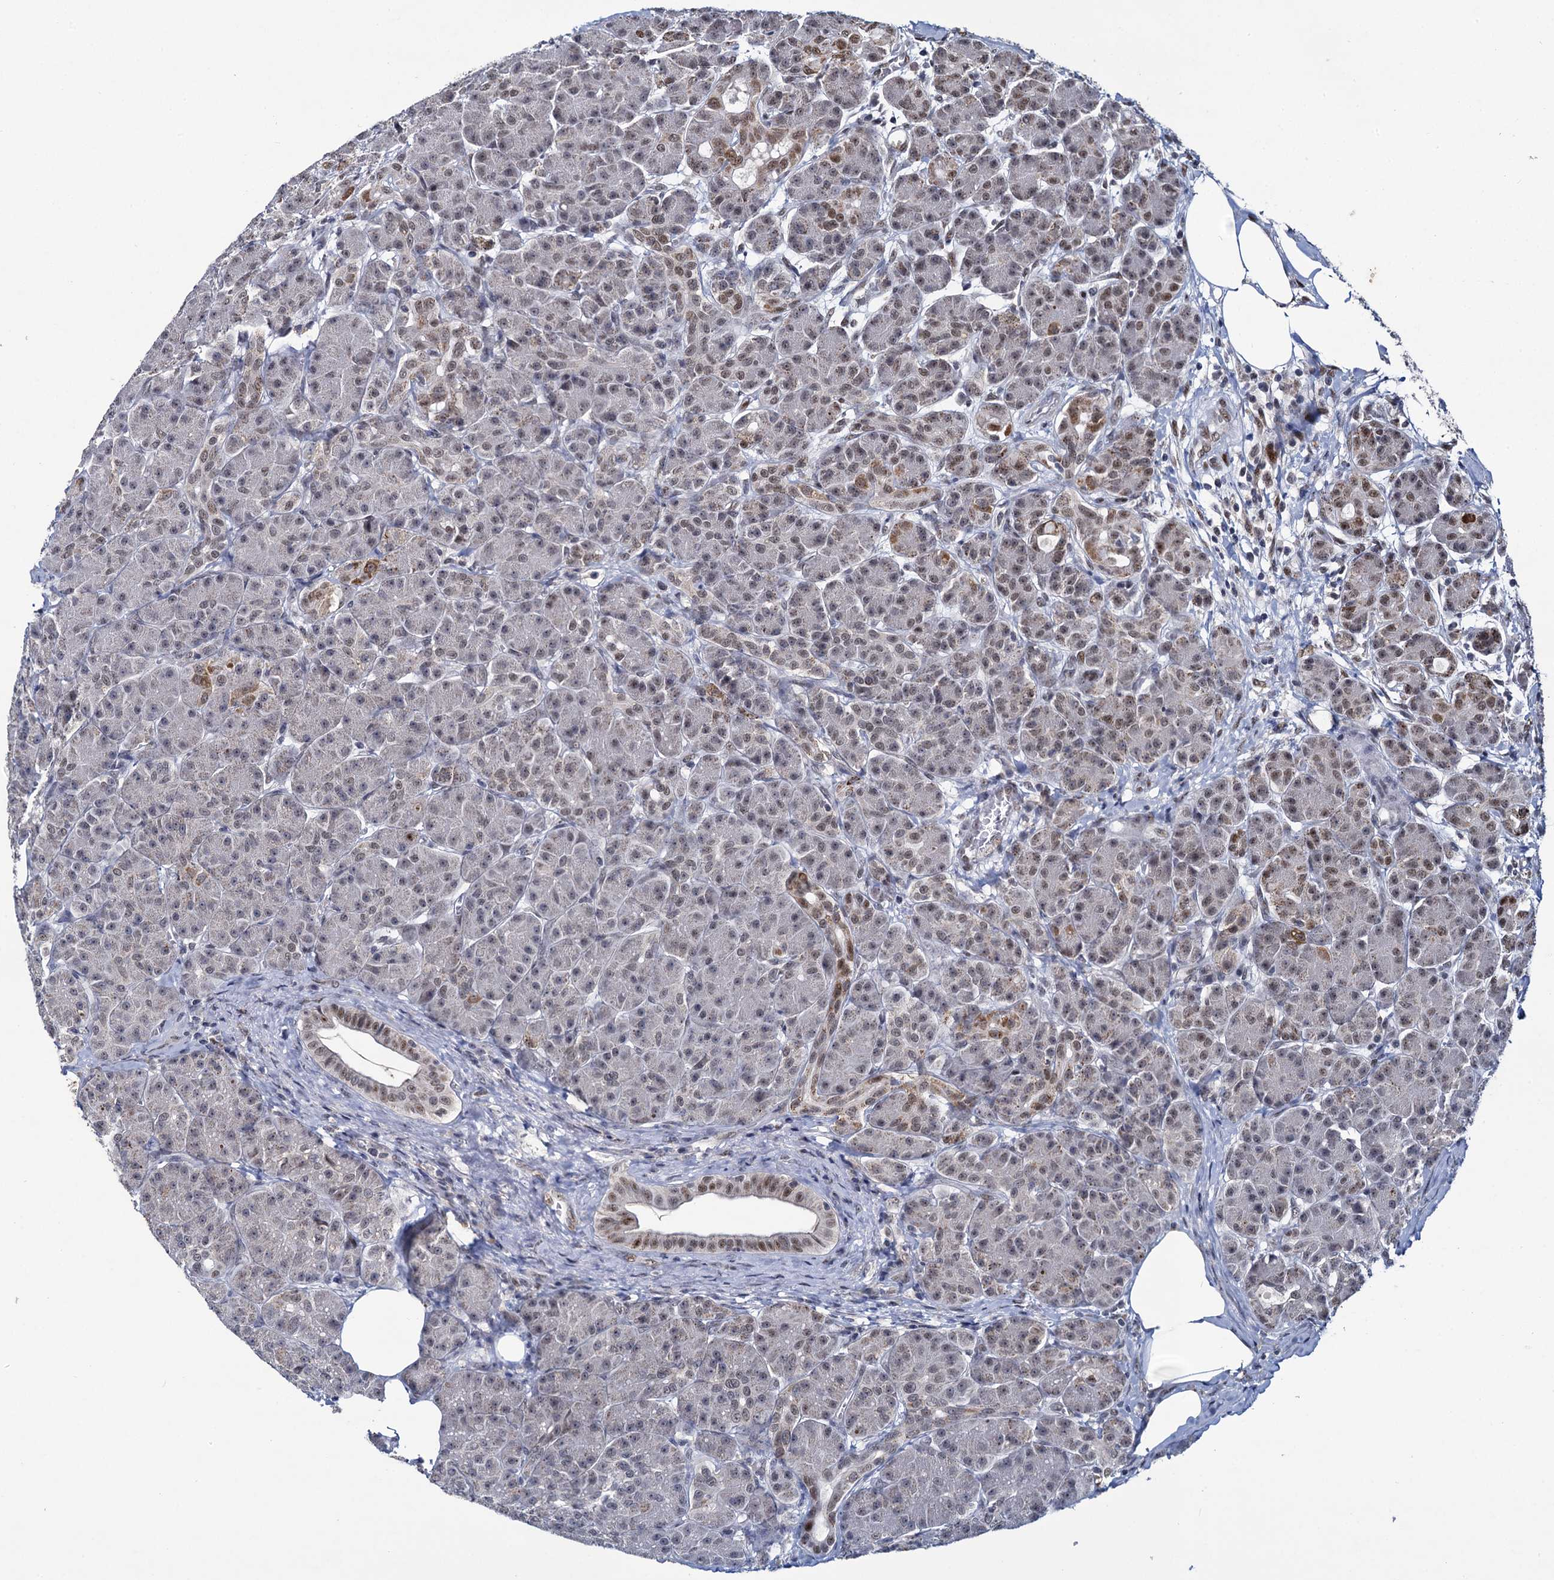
{"staining": {"intensity": "moderate", "quantity": "<25%", "location": "cytoplasmic/membranous,nuclear"}, "tissue": "pancreas", "cell_type": "Exocrine glandular cells", "image_type": "normal", "snomed": [{"axis": "morphology", "description": "Normal tissue, NOS"}, {"axis": "topography", "description": "Pancreas"}], "caption": "About <25% of exocrine glandular cells in unremarkable human pancreas reveal moderate cytoplasmic/membranous,nuclear protein expression as visualized by brown immunohistochemical staining.", "gene": "RPUSD4", "patient": {"sex": "male", "age": 63}}